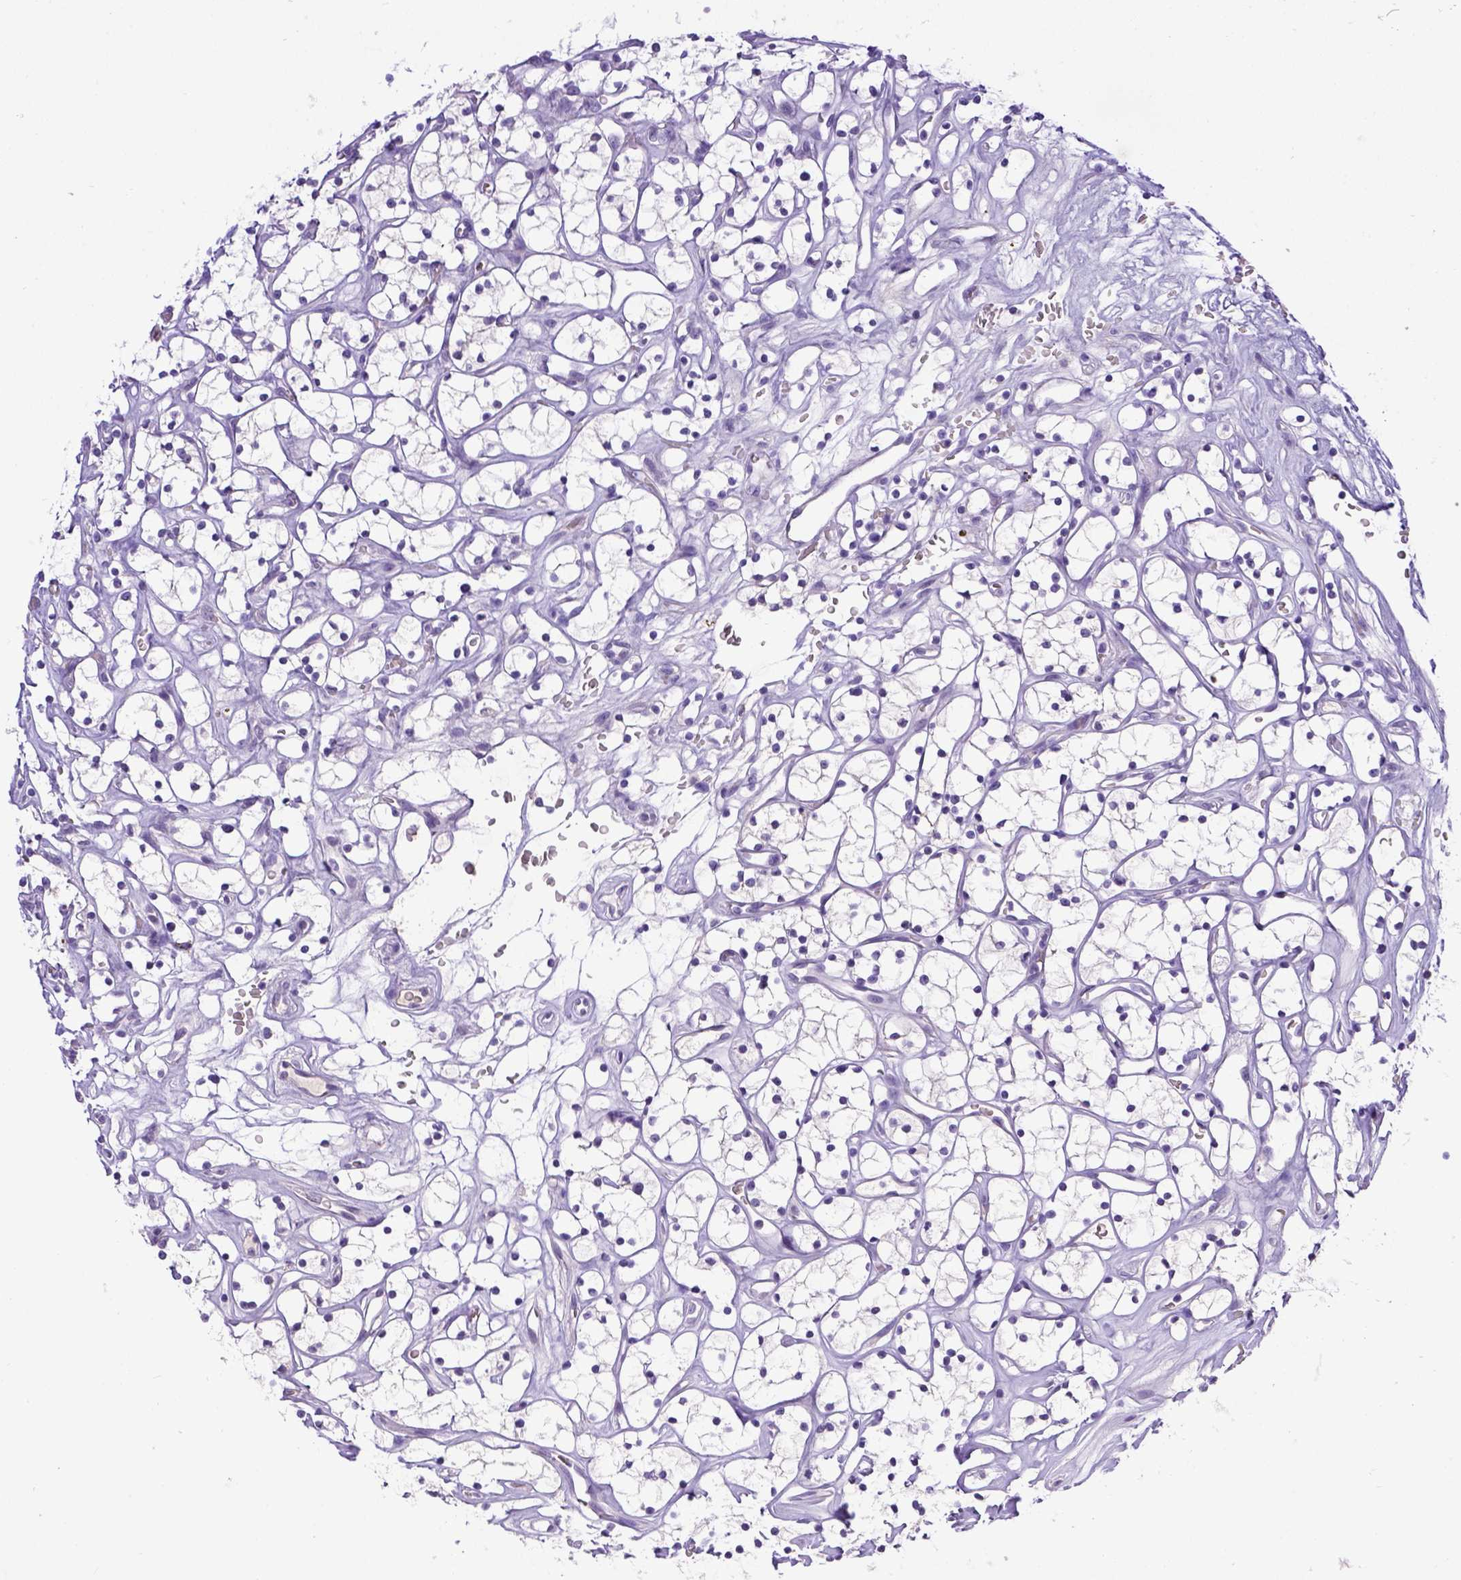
{"staining": {"intensity": "negative", "quantity": "none", "location": "none"}, "tissue": "renal cancer", "cell_type": "Tumor cells", "image_type": "cancer", "snomed": [{"axis": "morphology", "description": "Adenocarcinoma, NOS"}, {"axis": "topography", "description": "Kidney"}], "caption": "DAB immunohistochemical staining of human adenocarcinoma (renal) shows no significant positivity in tumor cells.", "gene": "BTN1A1", "patient": {"sex": "female", "age": 64}}